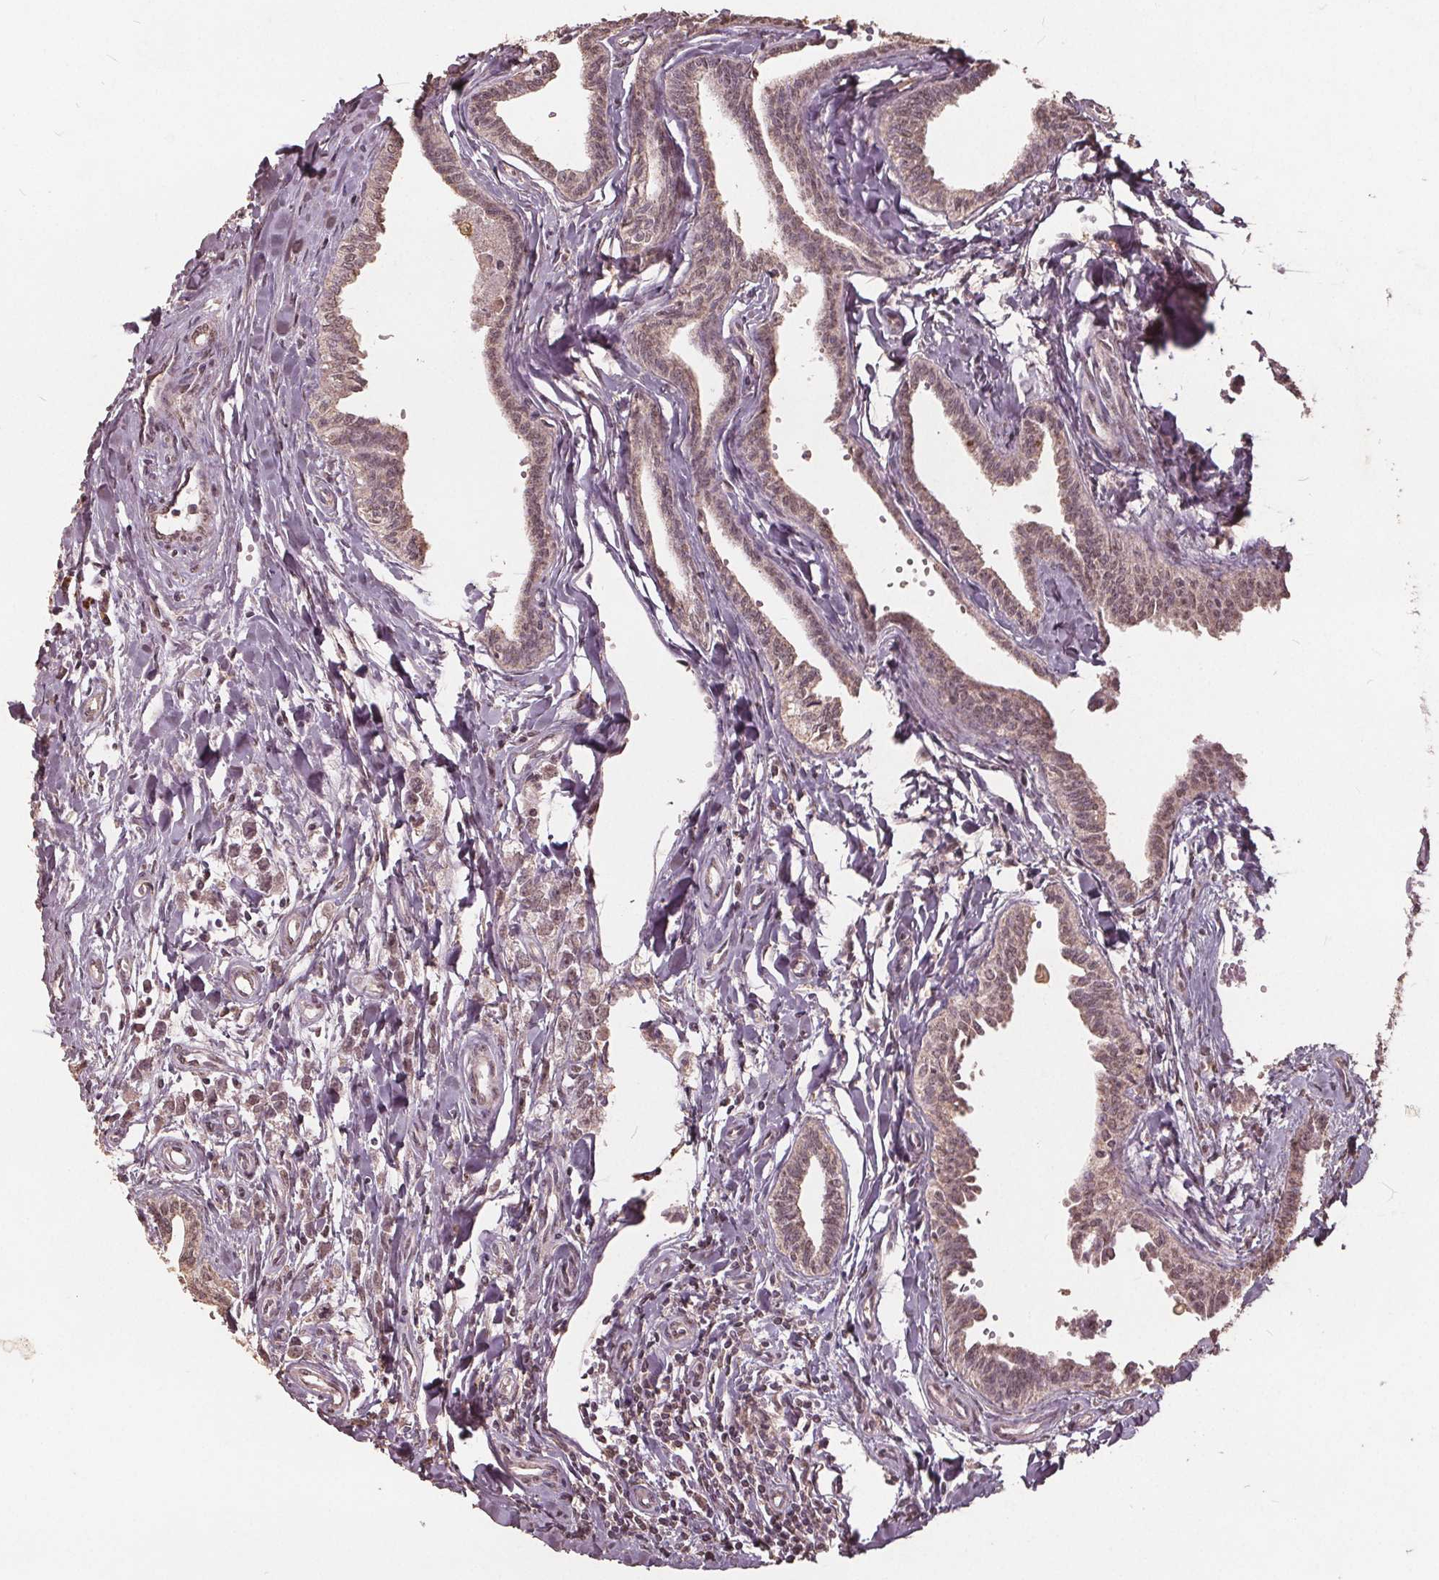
{"staining": {"intensity": "weak", "quantity": "<25%", "location": "nuclear"}, "tissue": "testis cancer", "cell_type": "Tumor cells", "image_type": "cancer", "snomed": [{"axis": "morphology", "description": "Carcinoma, Embryonal, NOS"}, {"axis": "morphology", "description": "Teratoma, malignant, NOS"}, {"axis": "topography", "description": "Testis"}], "caption": "Immunohistochemistry (IHC) of human testis teratoma (malignant) exhibits no expression in tumor cells. (DAB immunohistochemistry visualized using brightfield microscopy, high magnification).", "gene": "DSG3", "patient": {"sex": "male", "age": 24}}